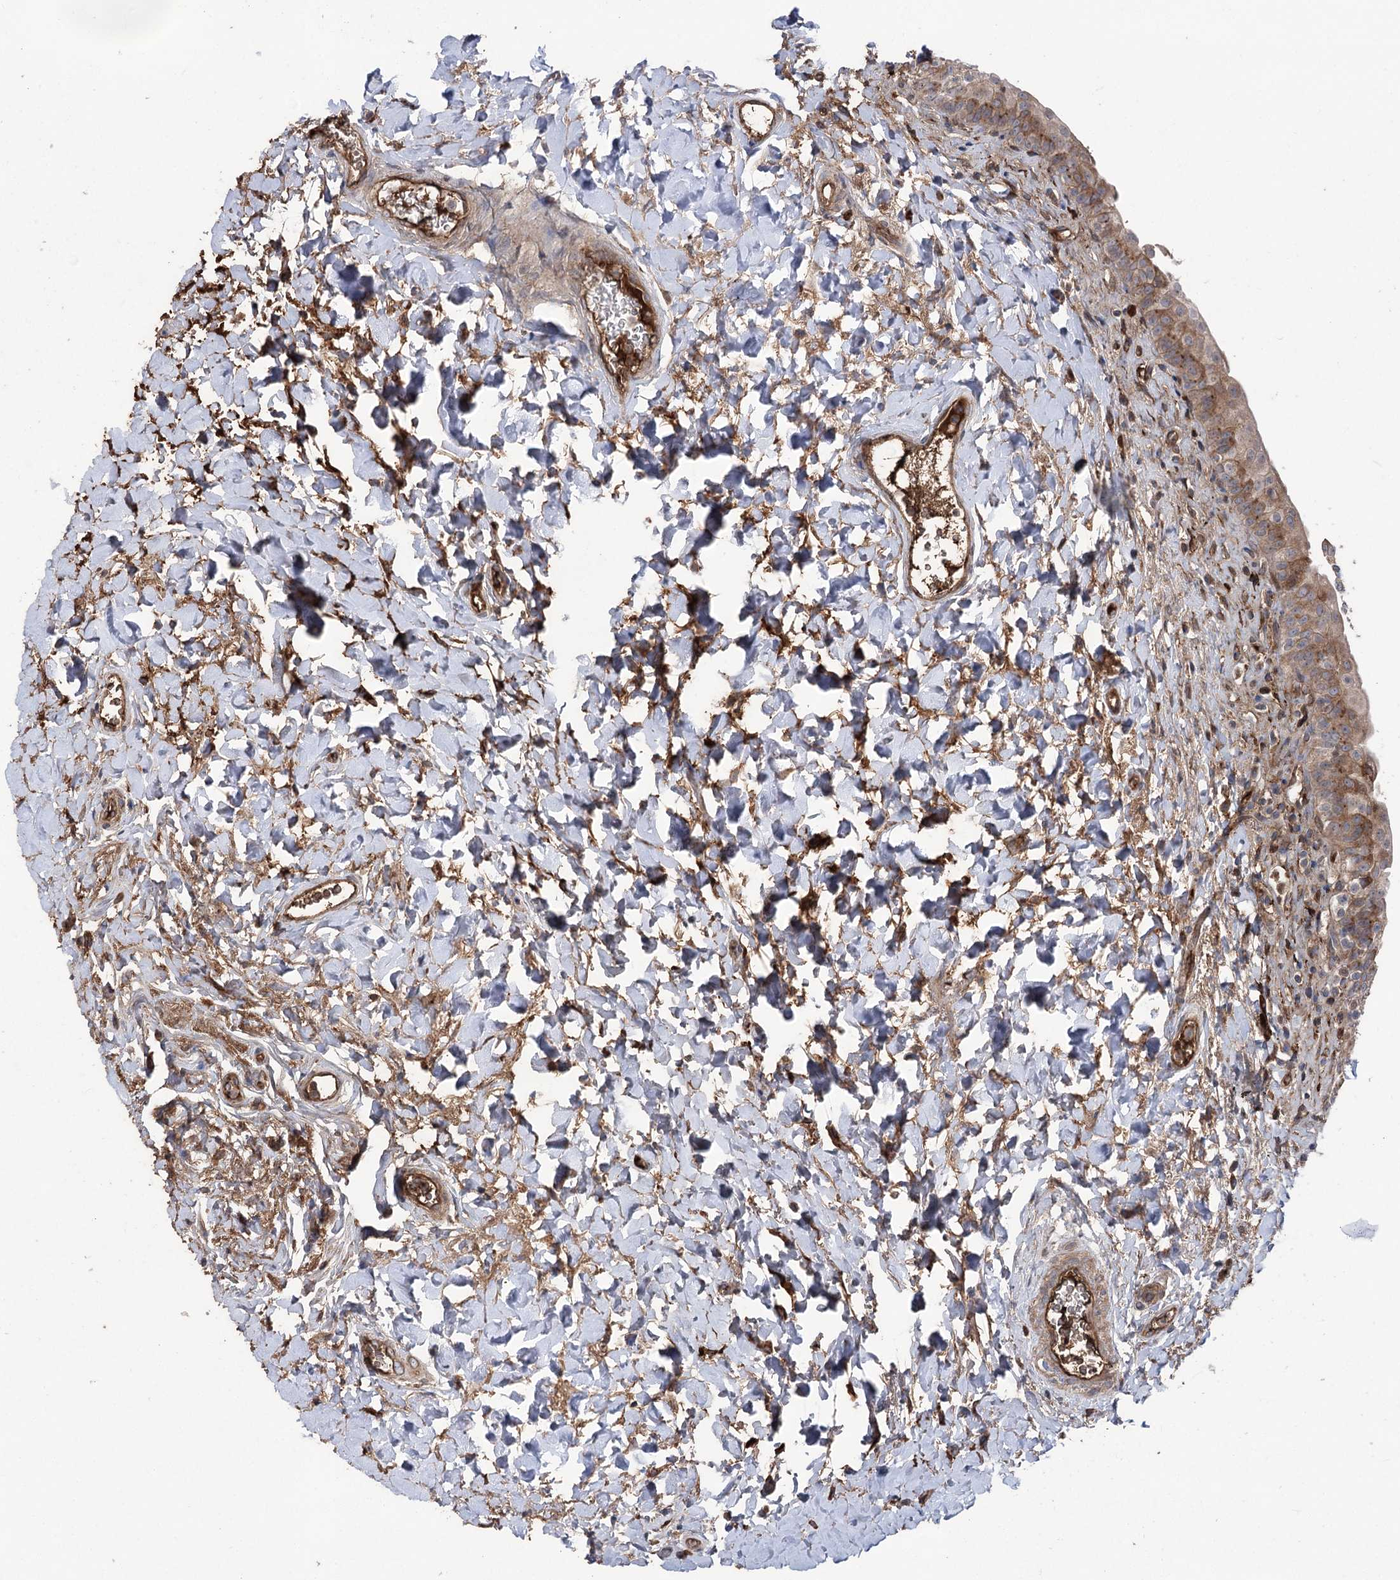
{"staining": {"intensity": "moderate", "quantity": ">75%", "location": "cytoplasmic/membranous"}, "tissue": "urinary bladder", "cell_type": "Urothelial cells", "image_type": "normal", "snomed": [{"axis": "morphology", "description": "Normal tissue, NOS"}, {"axis": "topography", "description": "Urinary bladder"}], "caption": "Immunohistochemistry (IHC) histopathology image of unremarkable urinary bladder: human urinary bladder stained using immunohistochemistry (IHC) reveals medium levels of moderate protein expression localized specifically in the cytoplasmic/membranous of urothelial cells, appearing as a cytoplasmic/membranous brown color.", "gene": "OTUD1", "patient": {"sex": "male", "age": 83}}